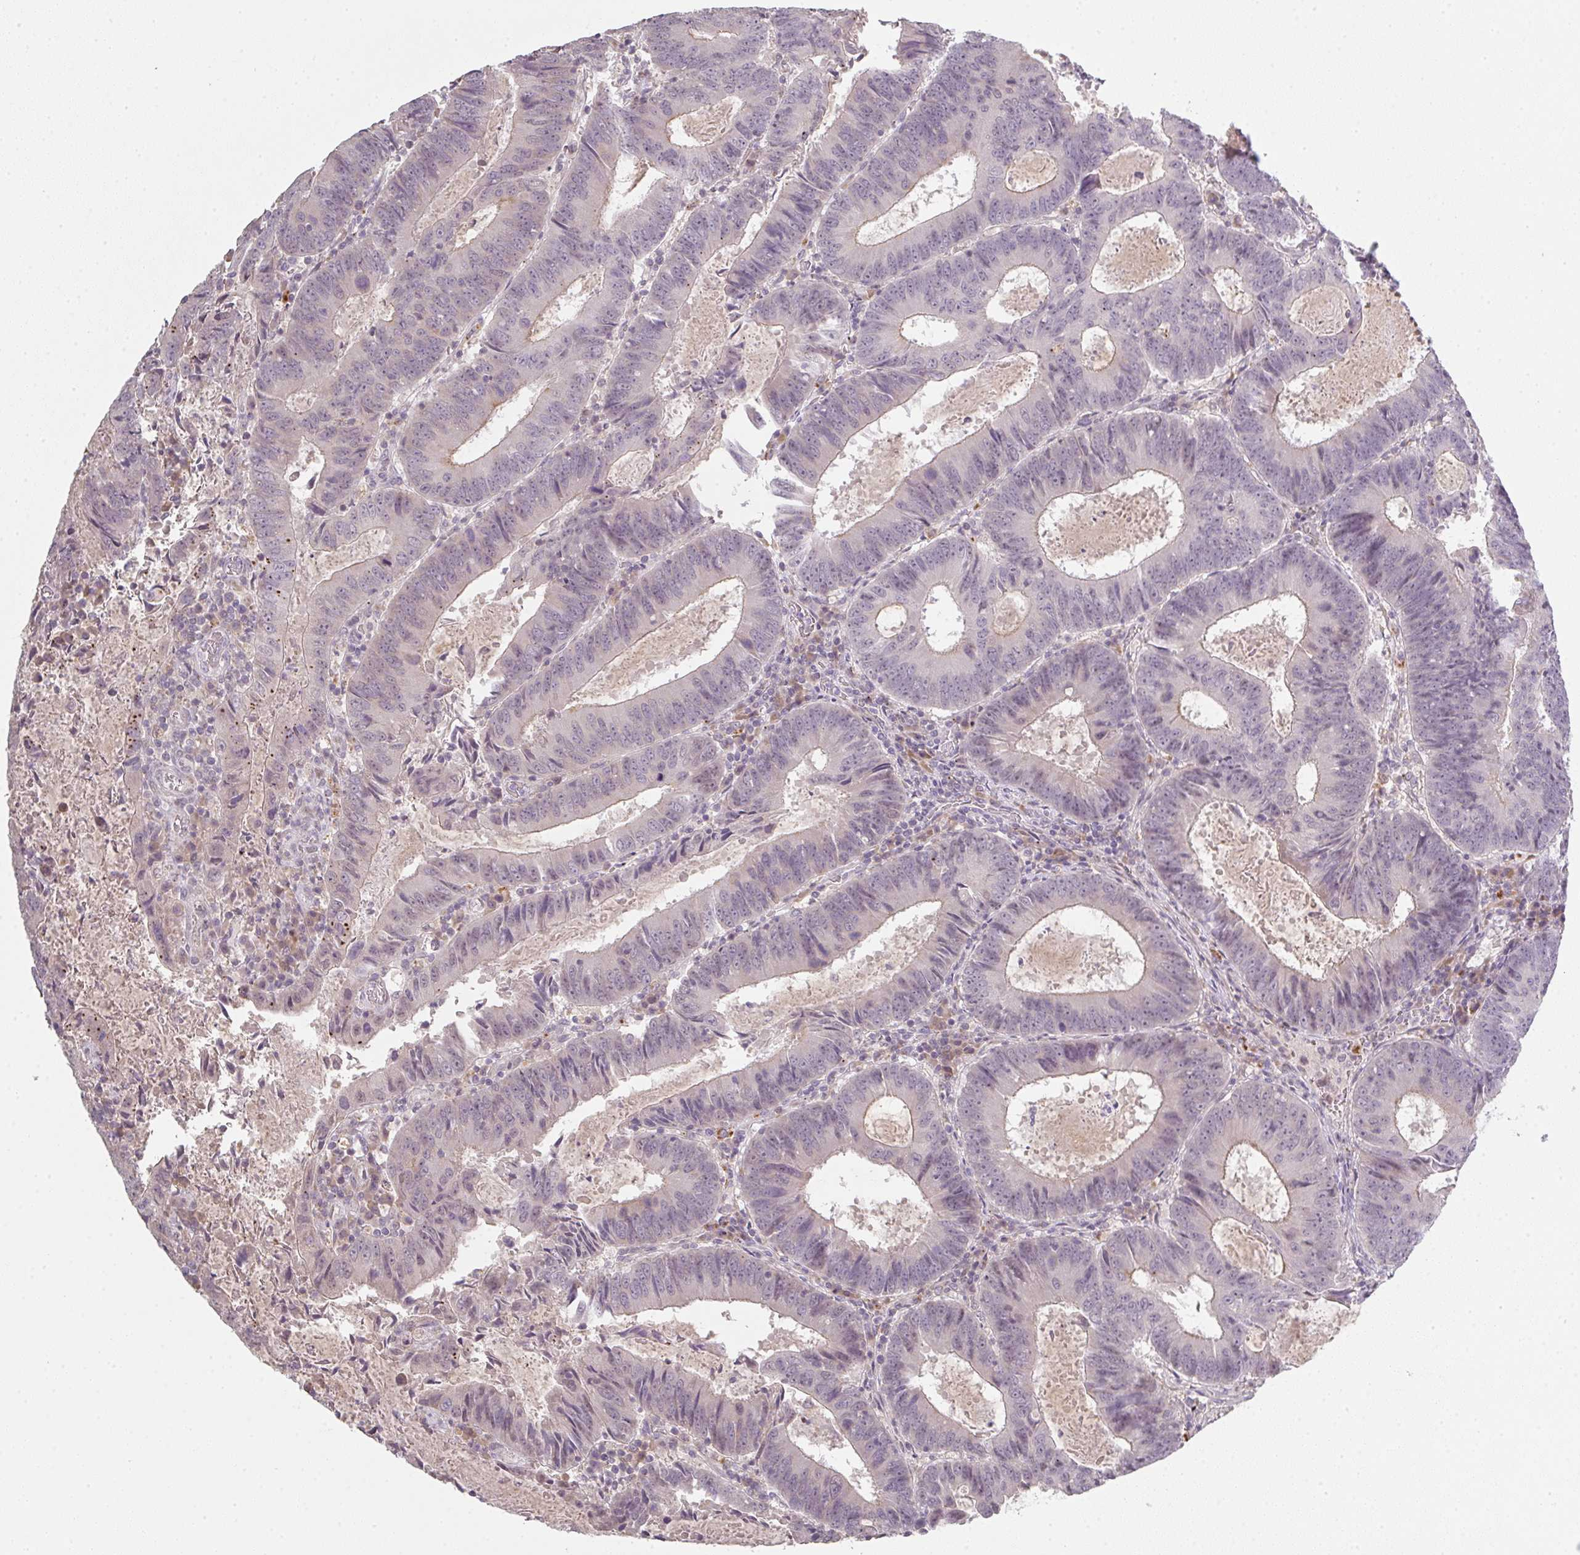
{"staining": {"intensity": "weak", "quantity": "<25%", "location": "cytoplasmic/membranous"}, "tissue": "colorectal cancer", "cell_type": "Tumor cells", "image_type": "cancer", "snomed": [{"axis": "morphology", "description": "Adenocarcinoma, NOS"}, {"axis": "topography", "description": "Colon"}], "caption": "High power microscopy photomicrograph of an immunohistochemistry (IHC) histopathology image of colorectal cancer, revealing no significant positivity in tumor cells.", "gene": "TMEM237", "patient": {"sex": "male", "age": 67}}